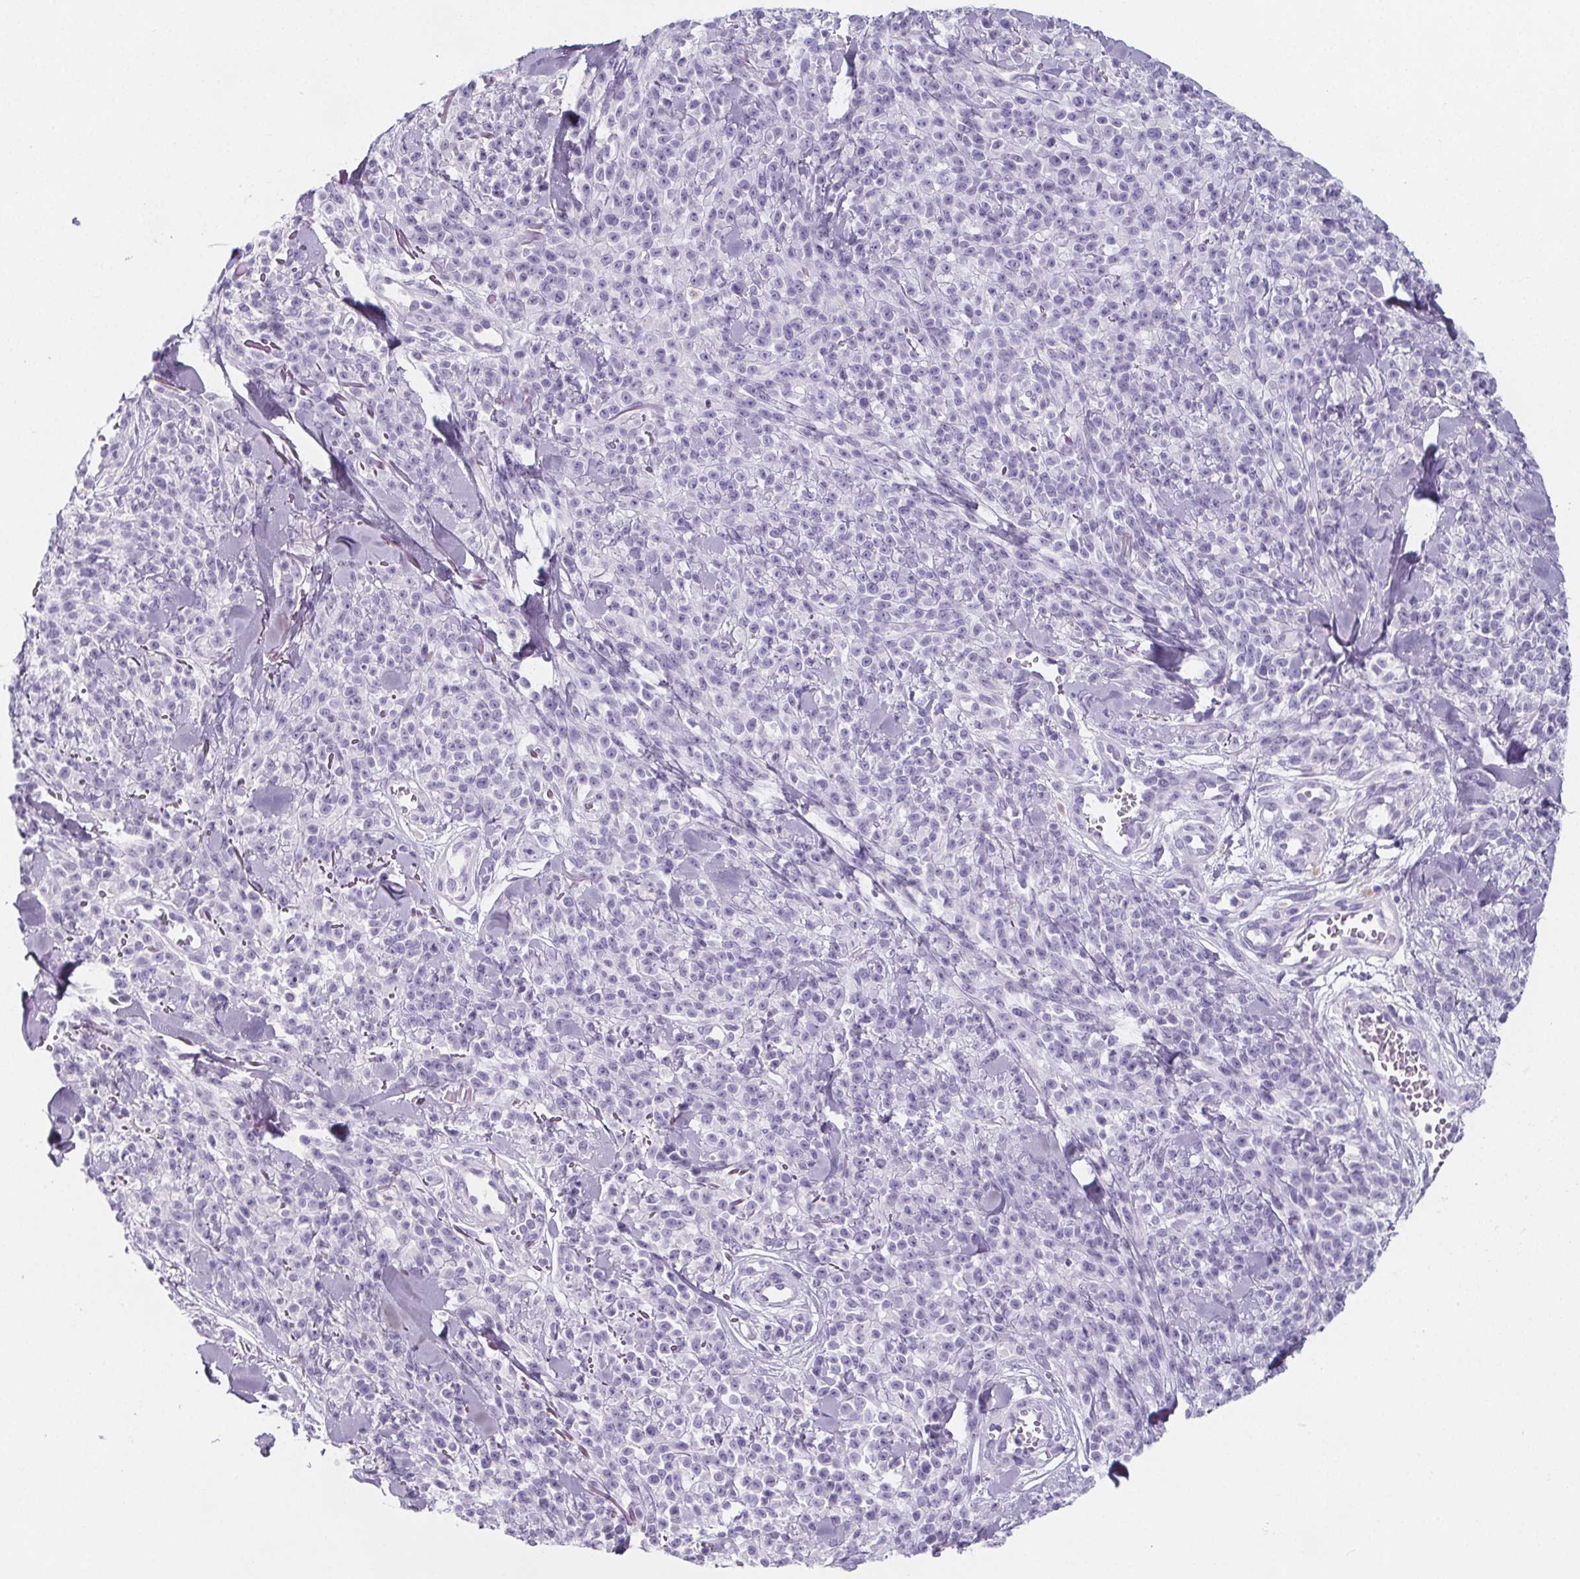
{"staining": {"intensity": "negative", "quantity": "none", "location": "none"}, "tissue": "melanoma", "cell_type": "Tumor cells", "image_type": "cancer", "snomed": [{"axis": "morphology", "description": "Malignant melanoma, NOS"}, {"axis": "topography", "description": "Skin"}, {"axis": "topography", "description": "Skin of trunk"}], "caption": "A high-resolution photomicrograph shows immunohistochemistry staining of malignant melanoma, which exhibits no significant positivity in tumor cells.", "gene": "ADRB1", "patient": {"sex": "male", "age": 74}}